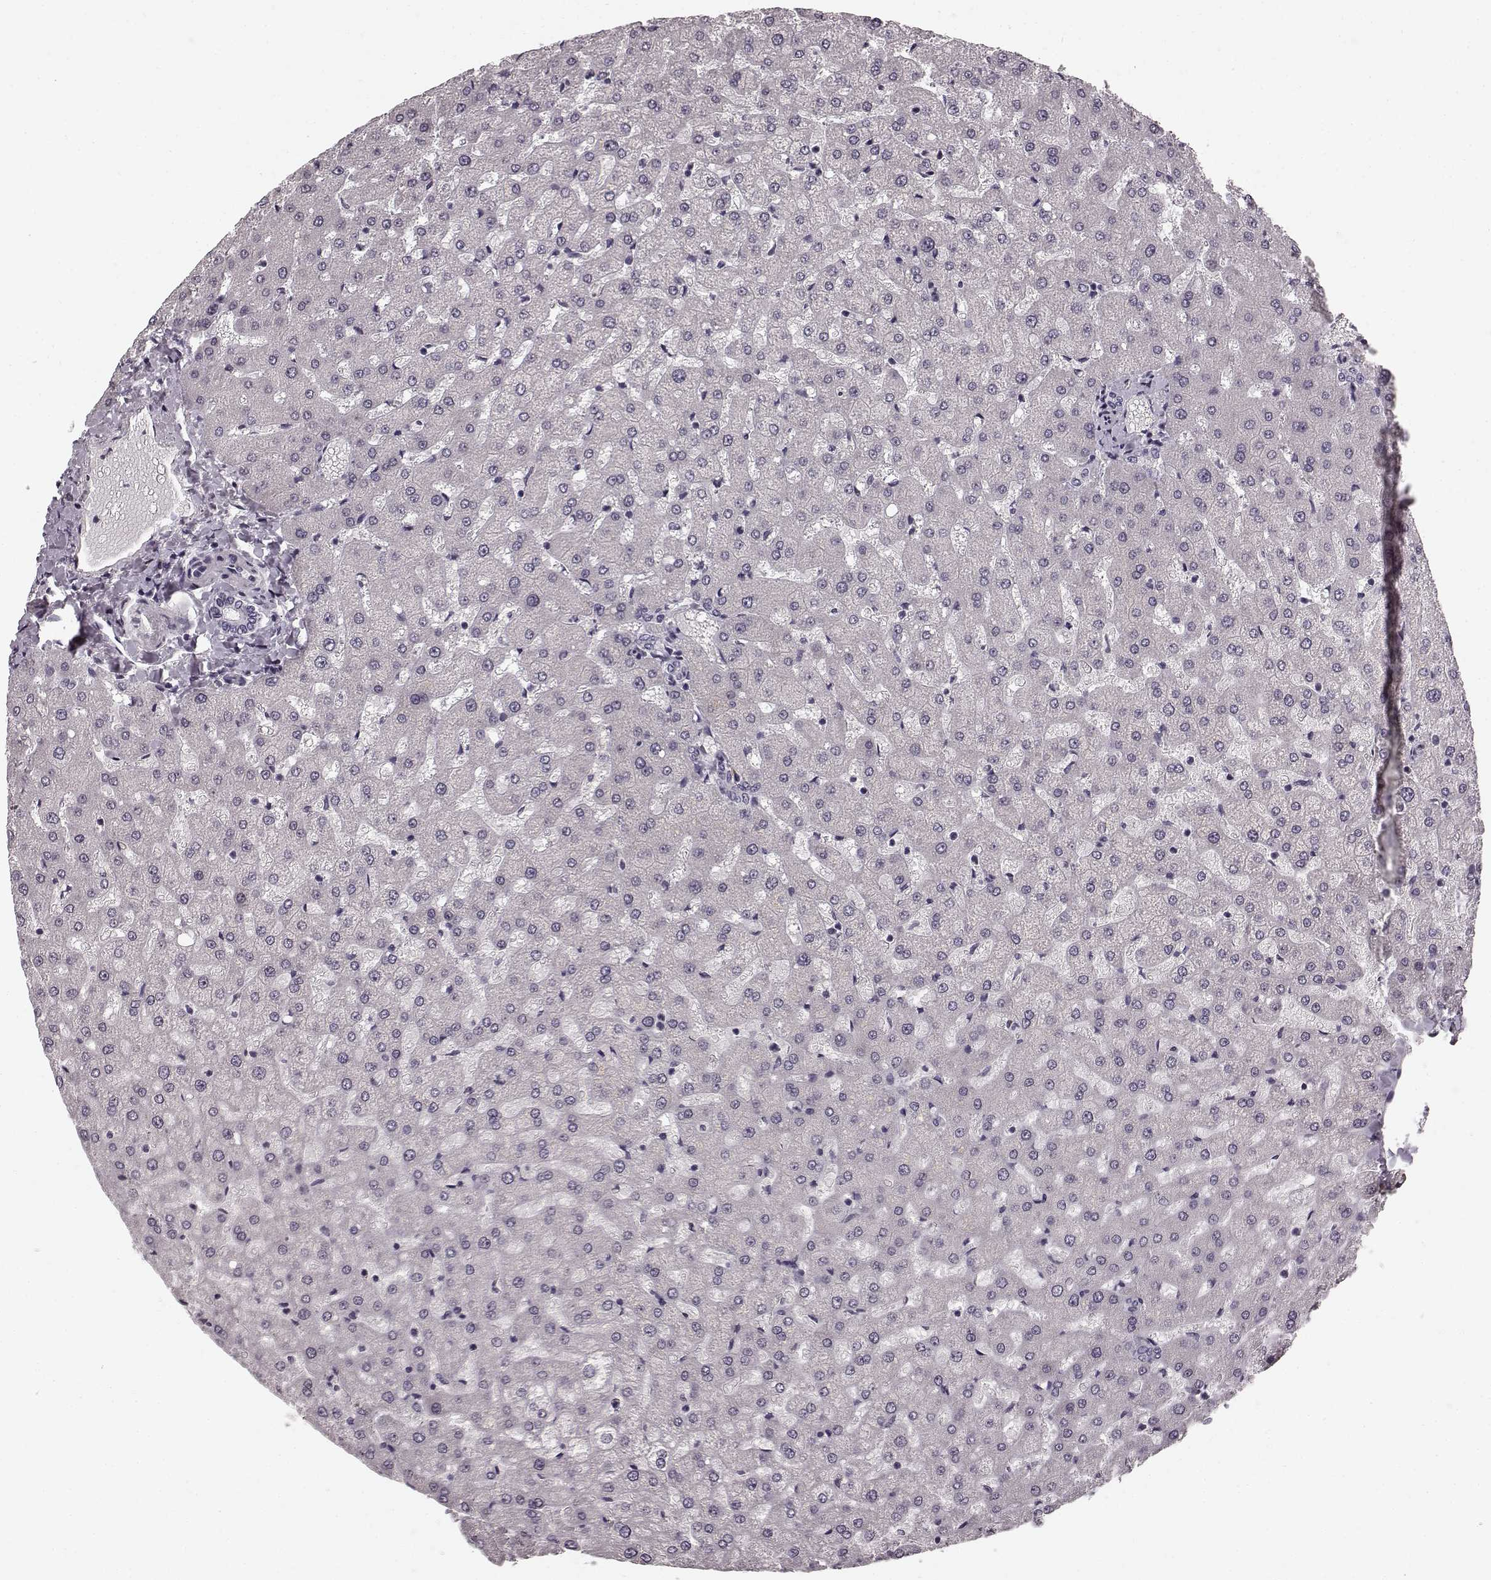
{"staining": {"intensity": "negative", "quantity": "none", "location": "none"}, "tissue": "liver", "cell_type": "Cholangiocytes", "image_type": "normal", "snomed": [{"axis": "morphology", "description": "Normal tissue, NOS"}, {"axis": "topography", "description": "Liver"}], "caption": "Cholangiocytes show no significant staining in normal liver. (DAB IHC visualized using brightfield microscopy, high magnification).", "gene": "FAM234B", "patient": {"sex": "female", "age": 50}}